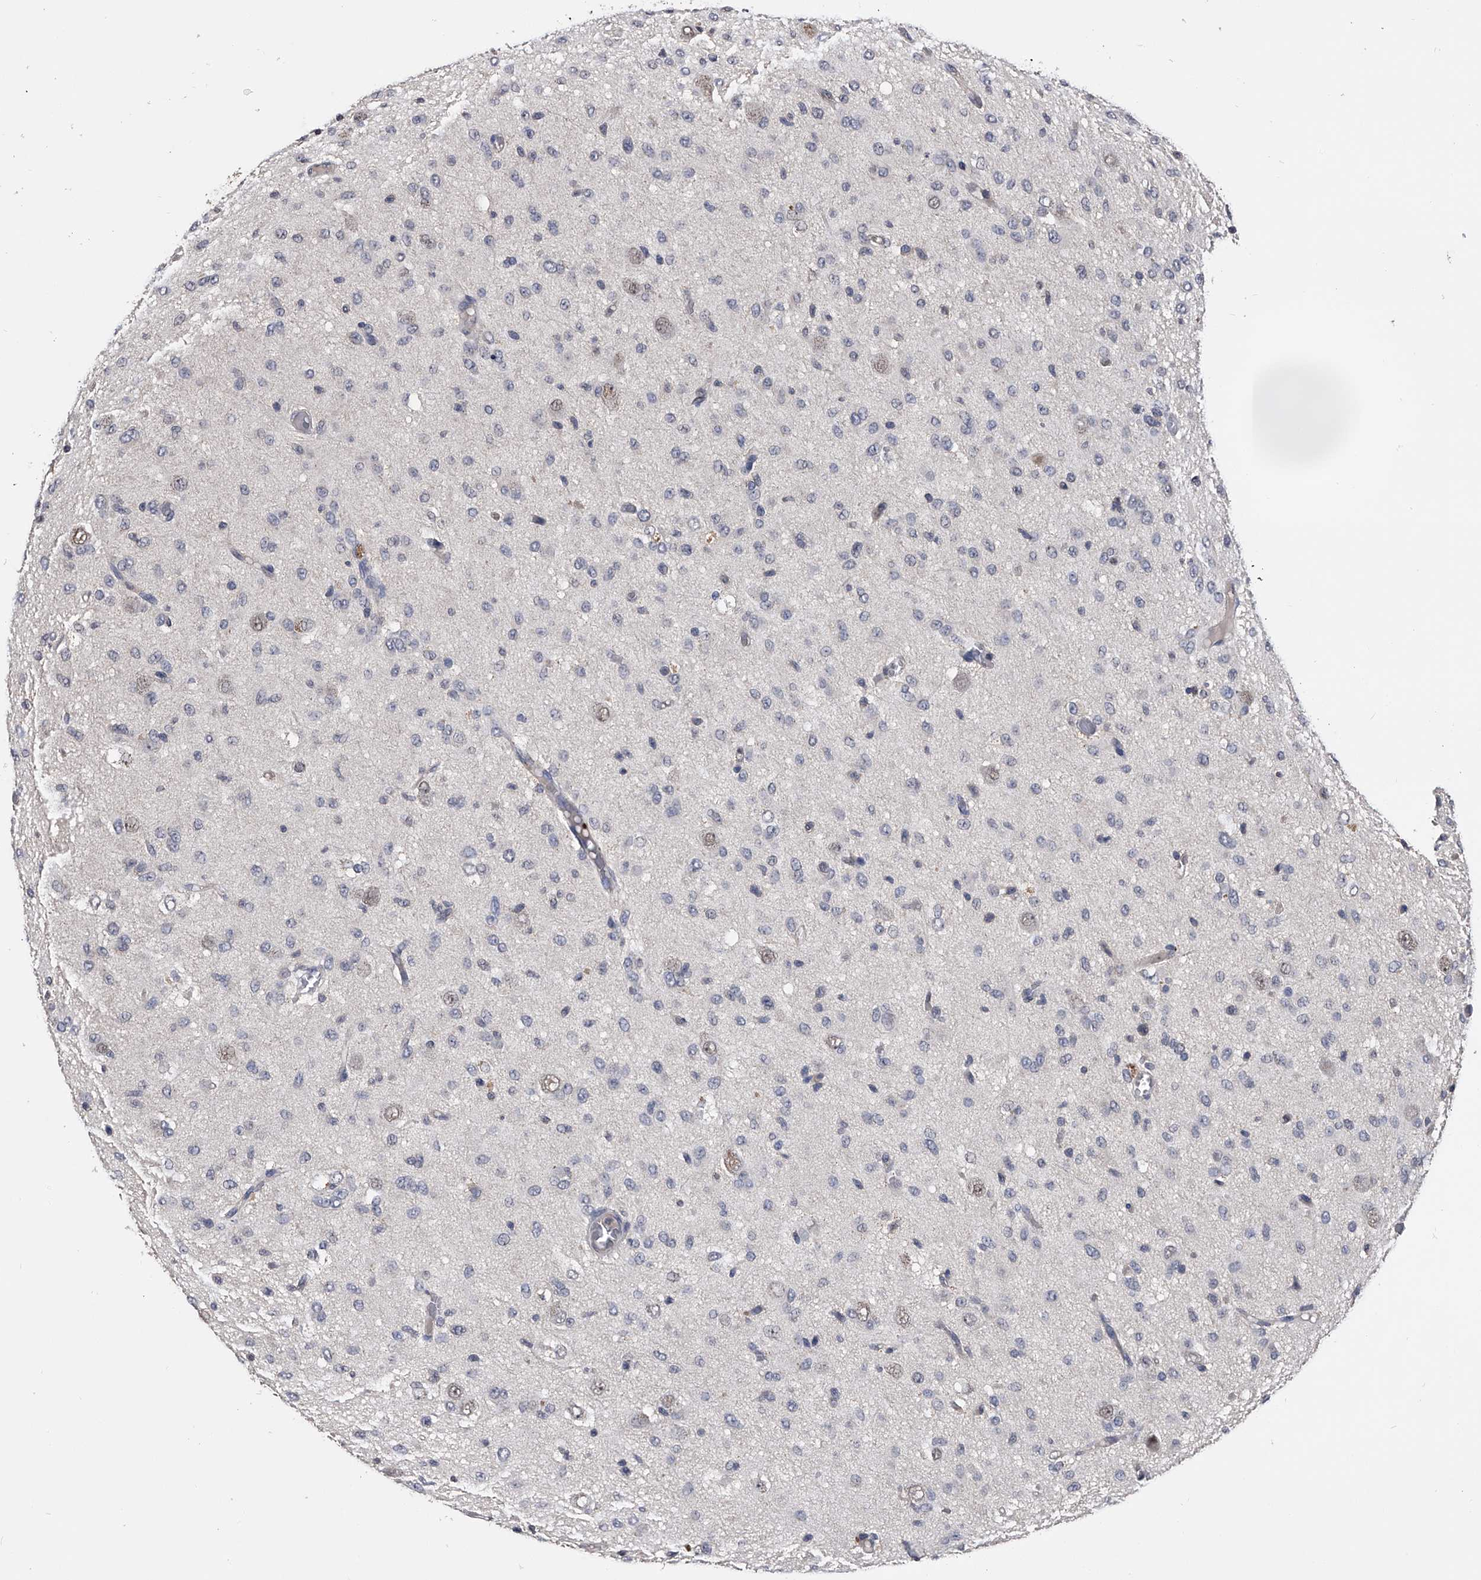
{"staining": {"intensity": "negative", "quantity": "none", "location": "none"}, "tissue": "glioma", "cell_type": "Tumor cells", "image_type": "cancer", "snomed": [{"axis": "morphology", "description": "Glioma, malignant, High grade"}, {"axis": "topography", "description": "Brain"}], "caption": "Immunohistochemistry (IHC) image of human malignant glioma (high-grade) stained for a protein (brown), which demonstrates no staining in tumor cells. (DAB (3,3'-diaminobenzidine) IHC, high magnification).", "gene": "EFCAB7", "patient": {"sex": "female", "age": 59}}